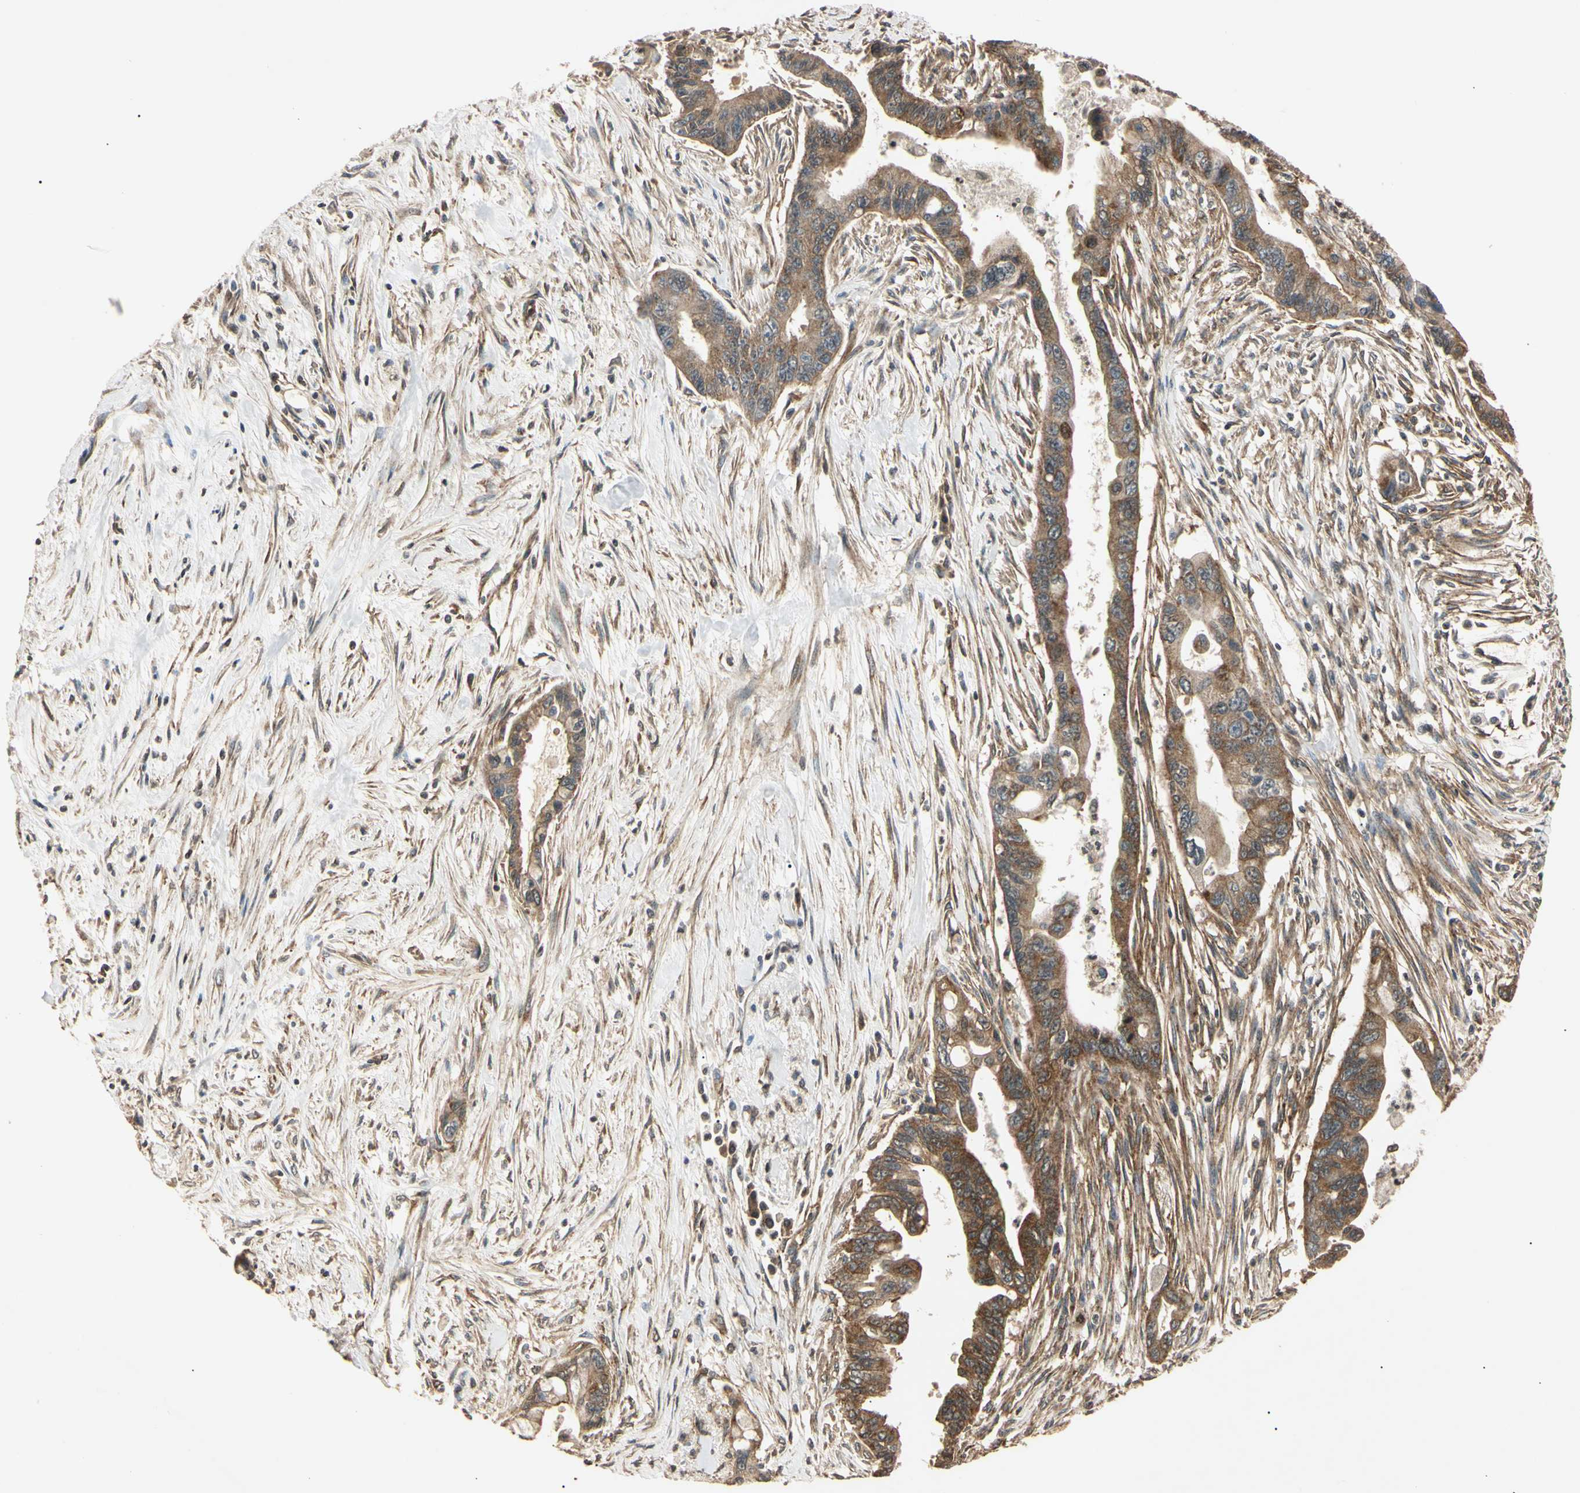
{"staining": {"intensity": "moderate", "quantity": "25%-75%", "location": "cytoplasmic/membranous"}, "tissue": "pancreatic cancer", "cell_type": "Tumor cells", "image_type": "cancer", "snomed": [{"axis": "morphology", "description": "Adenocarcinoma, NOS"}, {"axis": "topography", "description": "Pancreas"}], "caption": "The immunohistochemical stain labels moderate cytoplasmic/membranous staining in tumor cells of adenocarcinoma (pancreatic) tissue. Ihc stains the protein of interest in brown and the nuclei are stained blue.", "gene": "EPN1", "patient": {"sex": "male", "age": 70}}